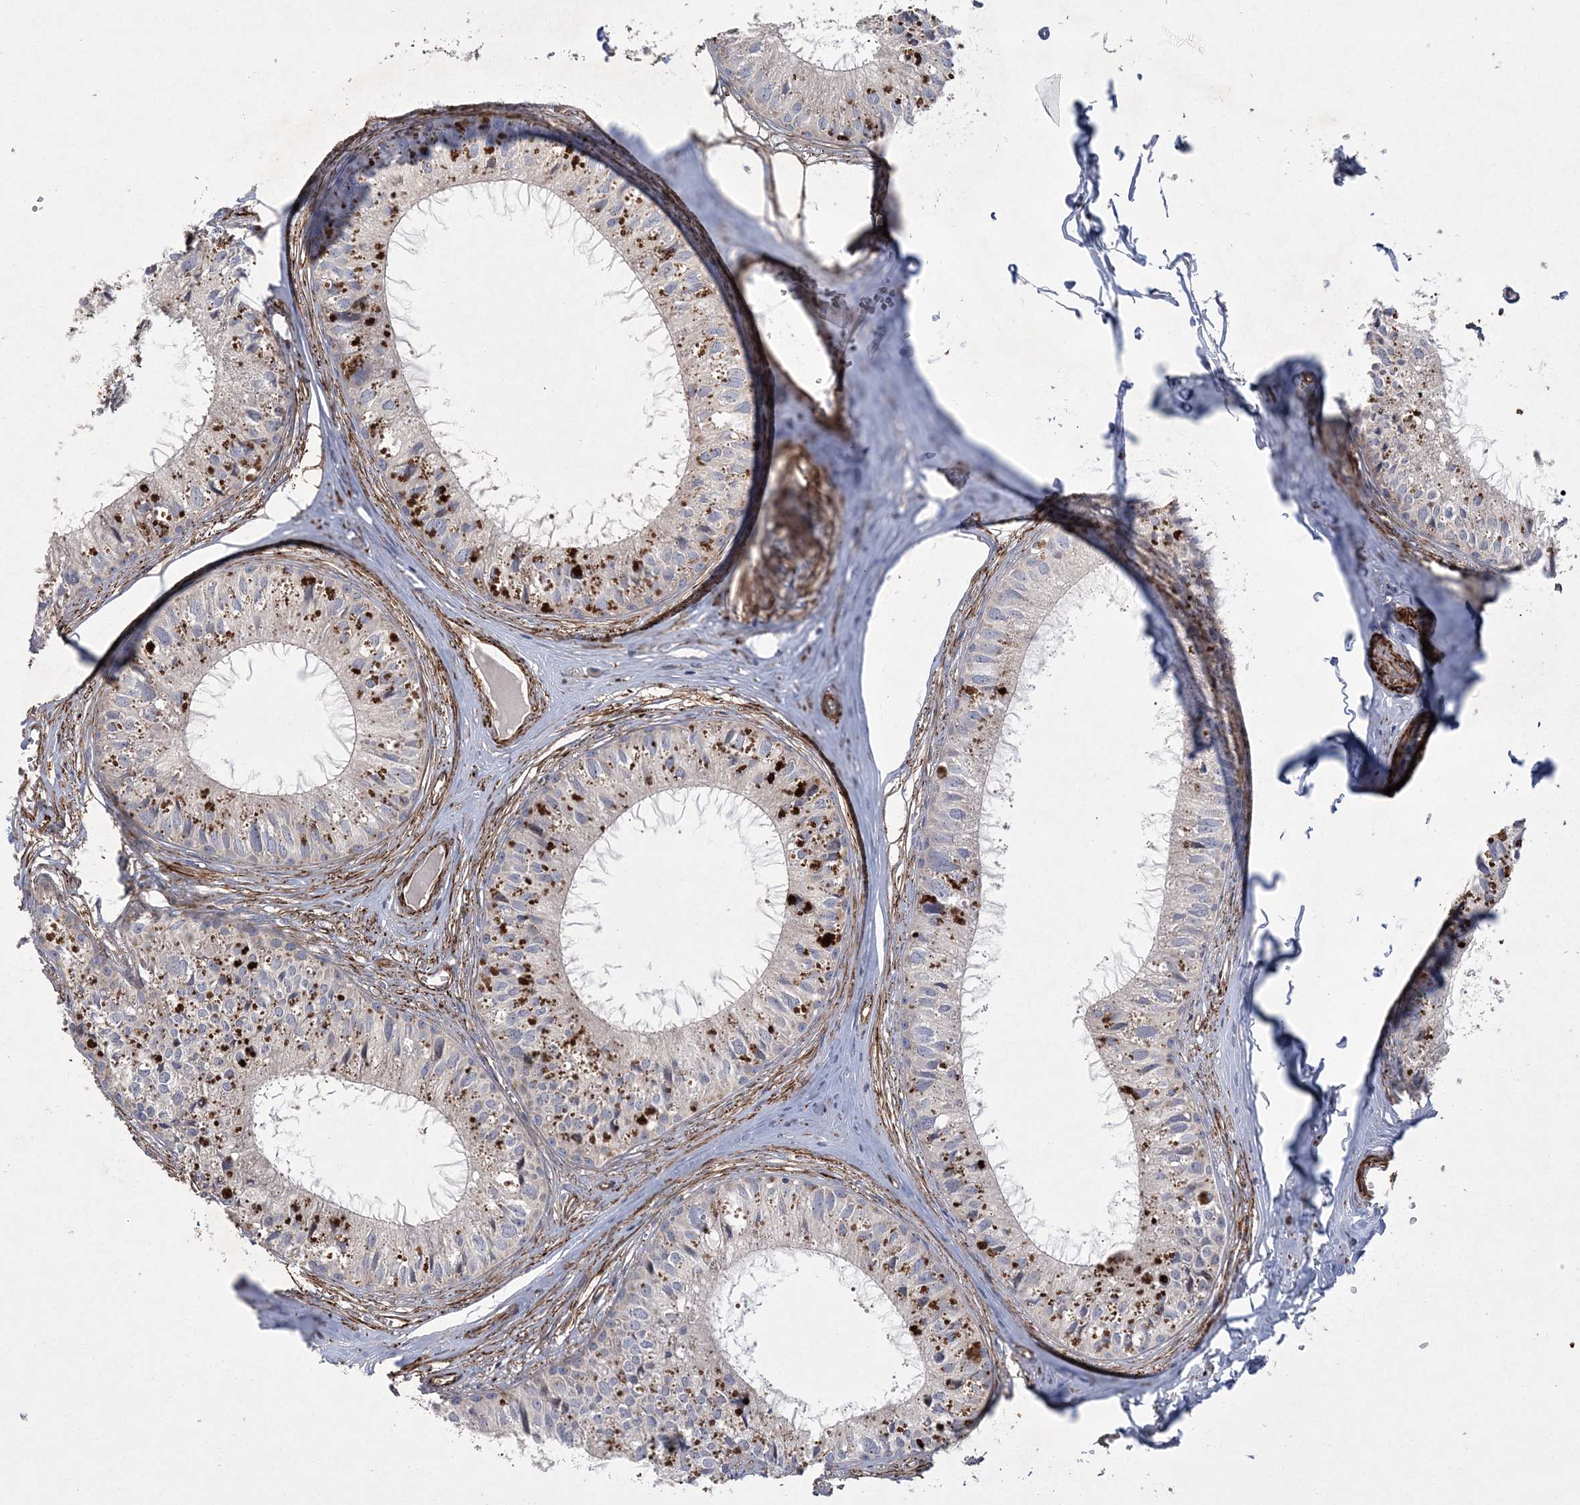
{"staining": {"intensity": "moderate", "quantity": "<25%", "location": "cytoplasmic/membranous"}, "tissue": "epididymis", "cell_type": "Glandular cells", "image_type": "normal", "snomed": [{"axis": "morphology", "description": "Normal tissue, NOS"}, {"axis": "topography", "description": "Epididymis"}], "caption": "Moderate cytoplasmic/membranous positivity is identified in about <25% of glandular cells in unremarkable epididymis.", "gene": "ARSJ", "patient": {"sex": "male", "age": 36}}